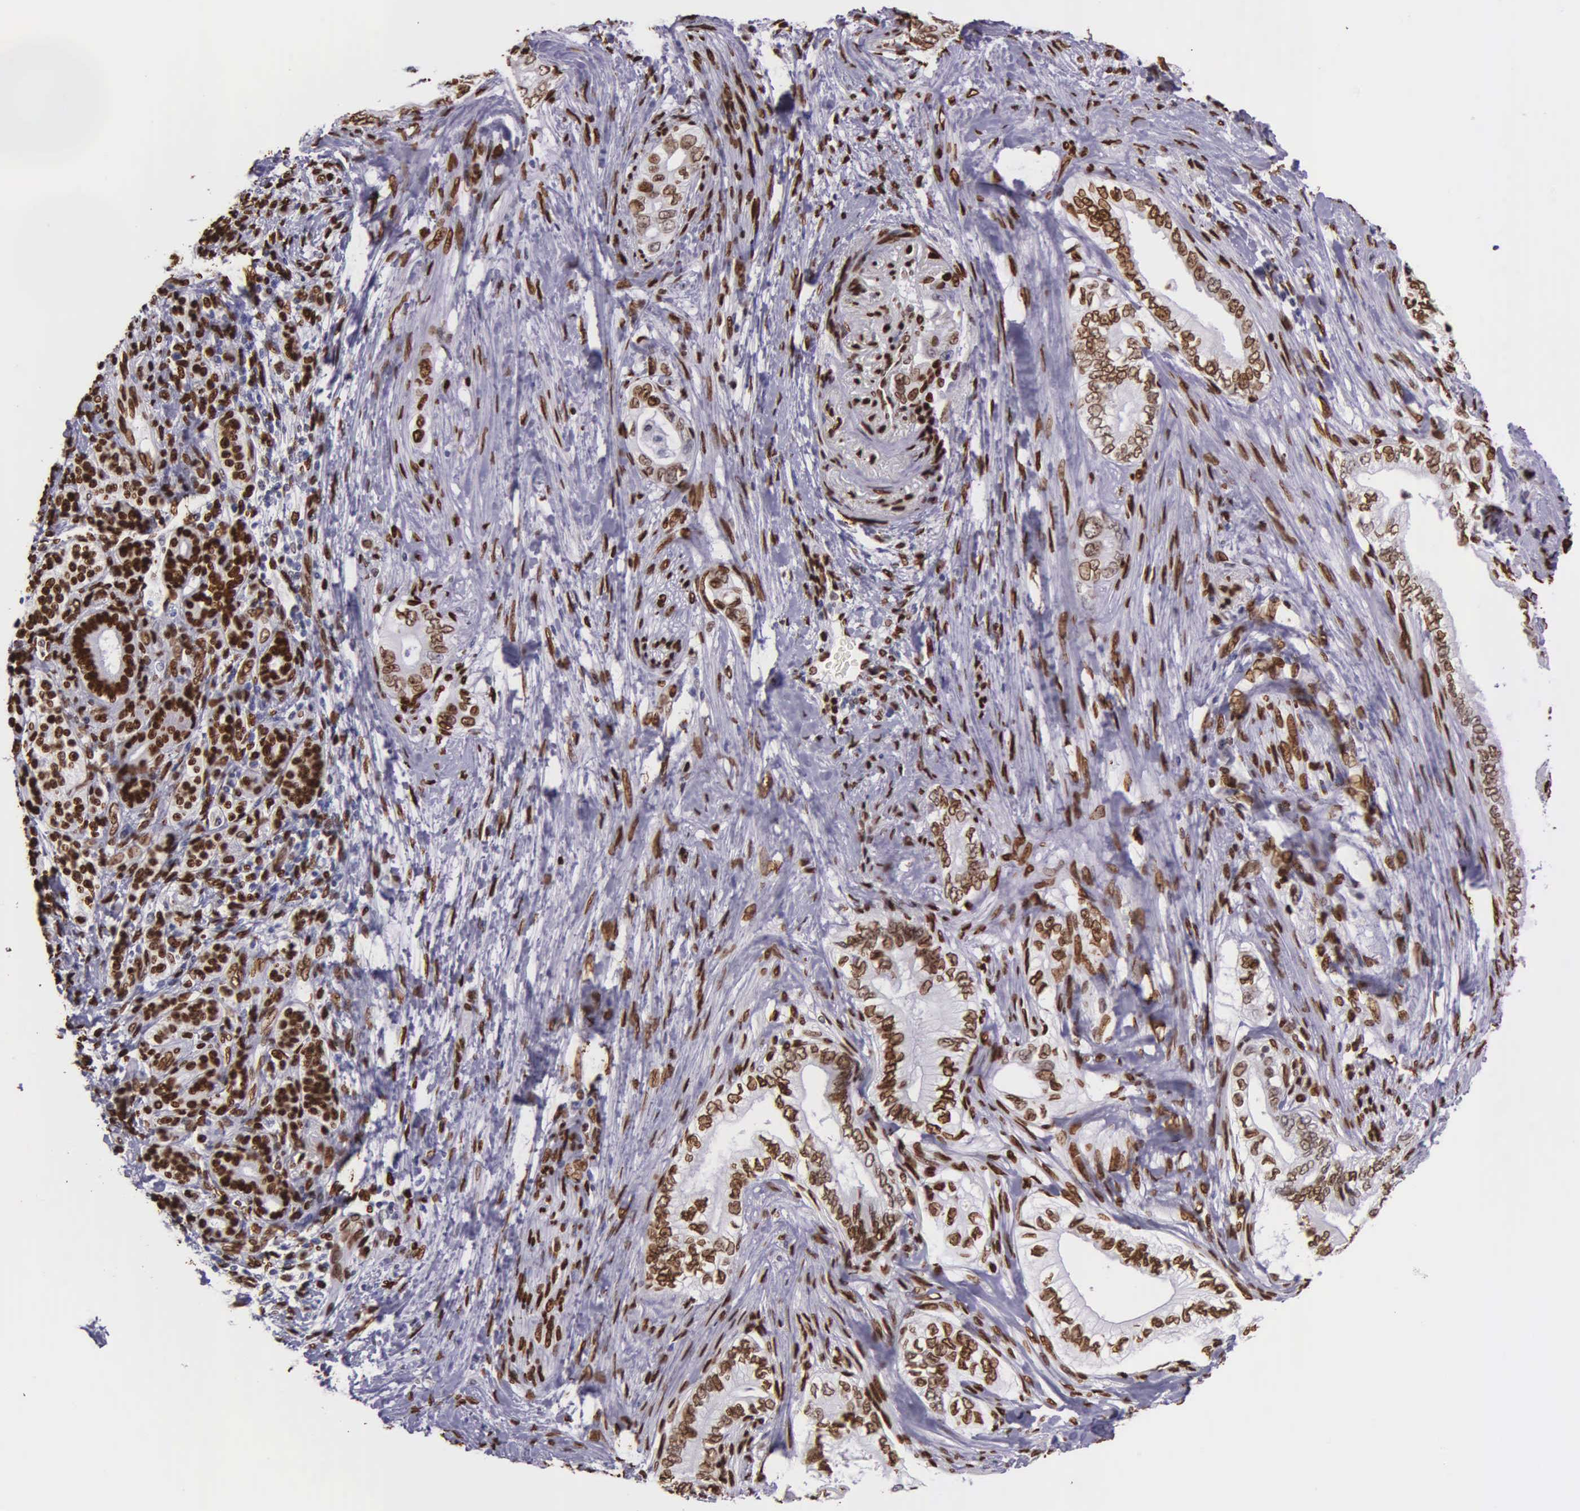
{"staining": {"intensity": "strong", "quantity": ">75%", "location": "nuclear"}, "tissue": "pancreatic cancer", "cell_type": "Tumor cells", "image_type": "cancer", "snomed": [{"axis": "morphology", "description": "Adenocarcinoma, NOS"}, {"axis": "topography", "description": "Pancreas"}], "caption": "About >75% of tumor cells in human pancreatic adenocarcinoma show strong nuclear protein staining as visualized by brown immunohistochemical staining.", "gene": "H1-0", "patient": {"sex": "female", "age": 66}}